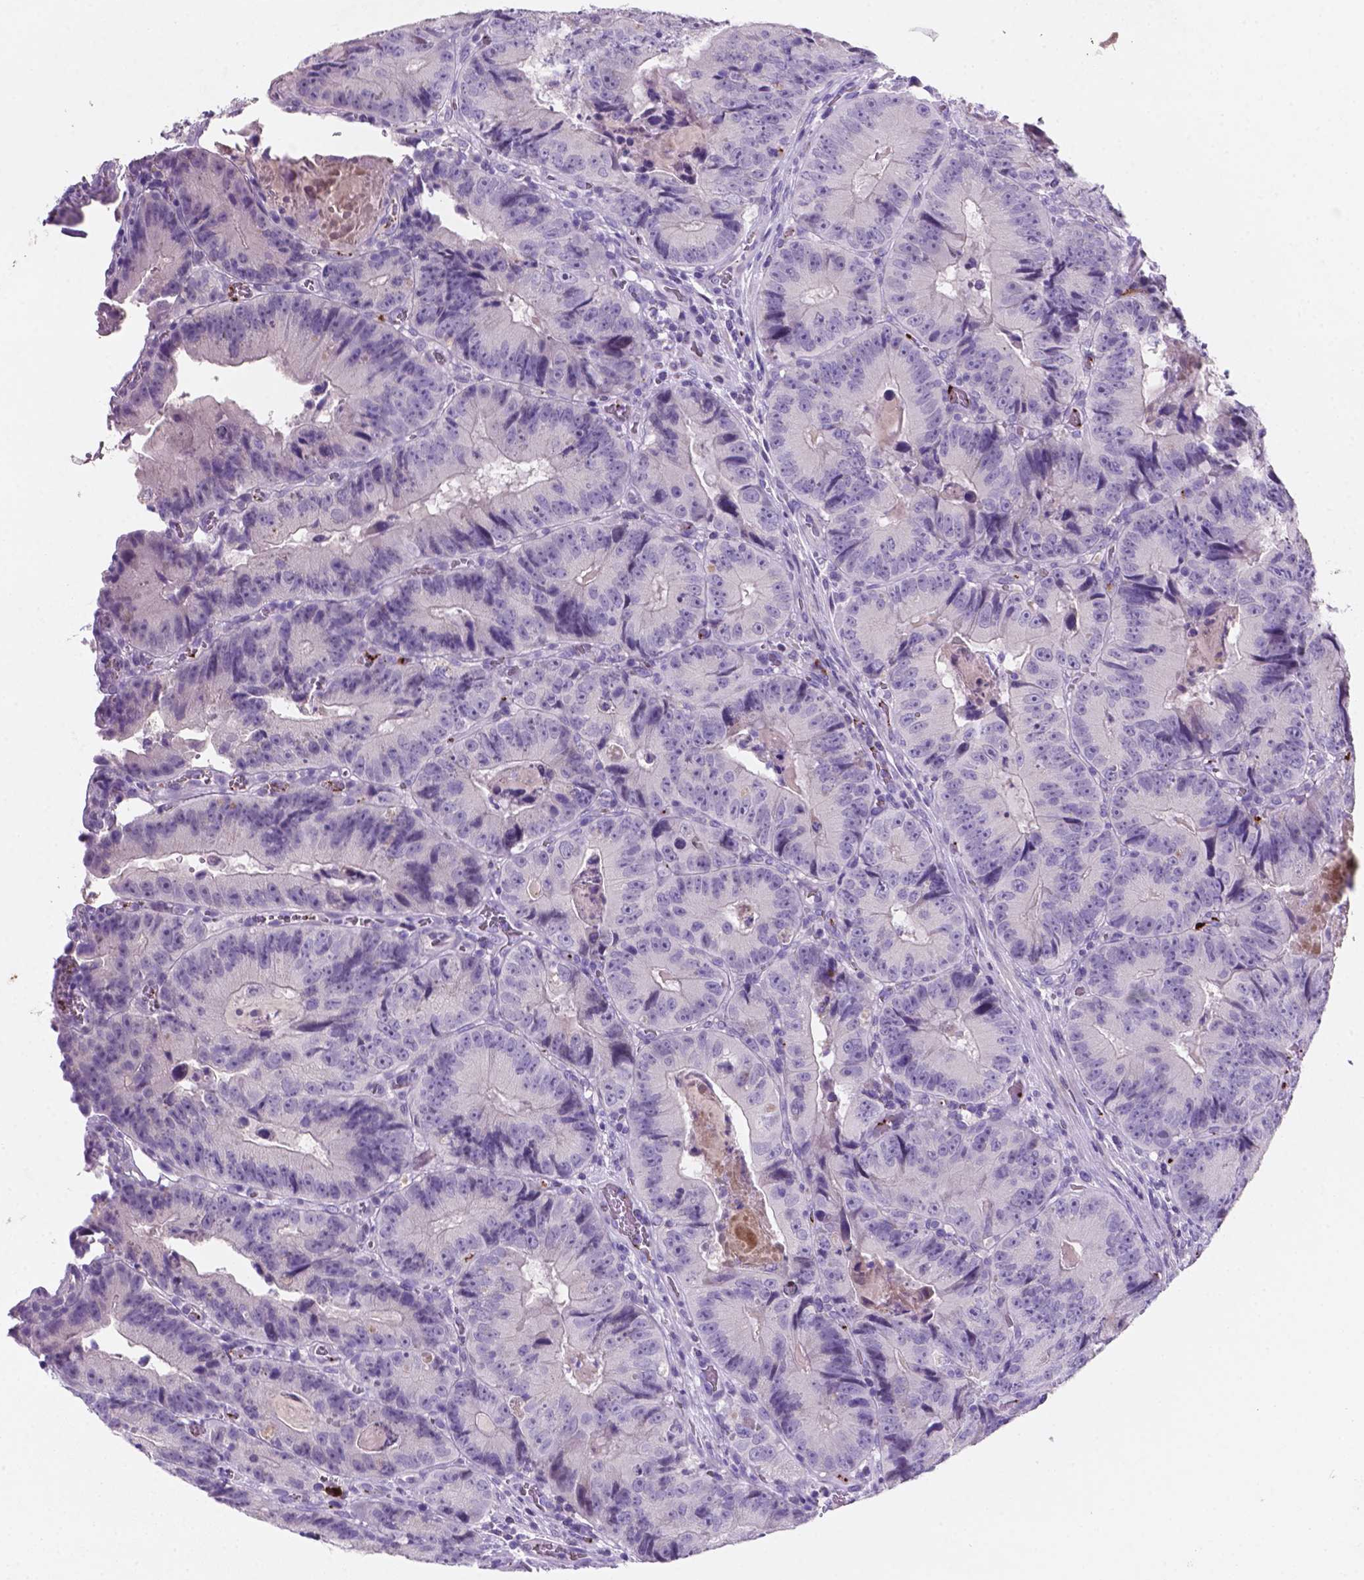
{"staining": {"intensity": "negative", "quantity": "none", "location": "none"}, "tissue": "colorectal cancer", "cell_type": "Tumor cells", "image_type": "cancer", "snomed": [{"axis": "morphology", "description": "Adenocarcinoma, NOS"}, {"axis": "topography", "description": "Colon"}], "caption": "Immunohistochemical staining of human colorectal cancer (adenocarcinoma) exhibits no significant staining in tumor cells.", "gene": "EBLN2", "patient": {"sex": "female", "age": 86}}